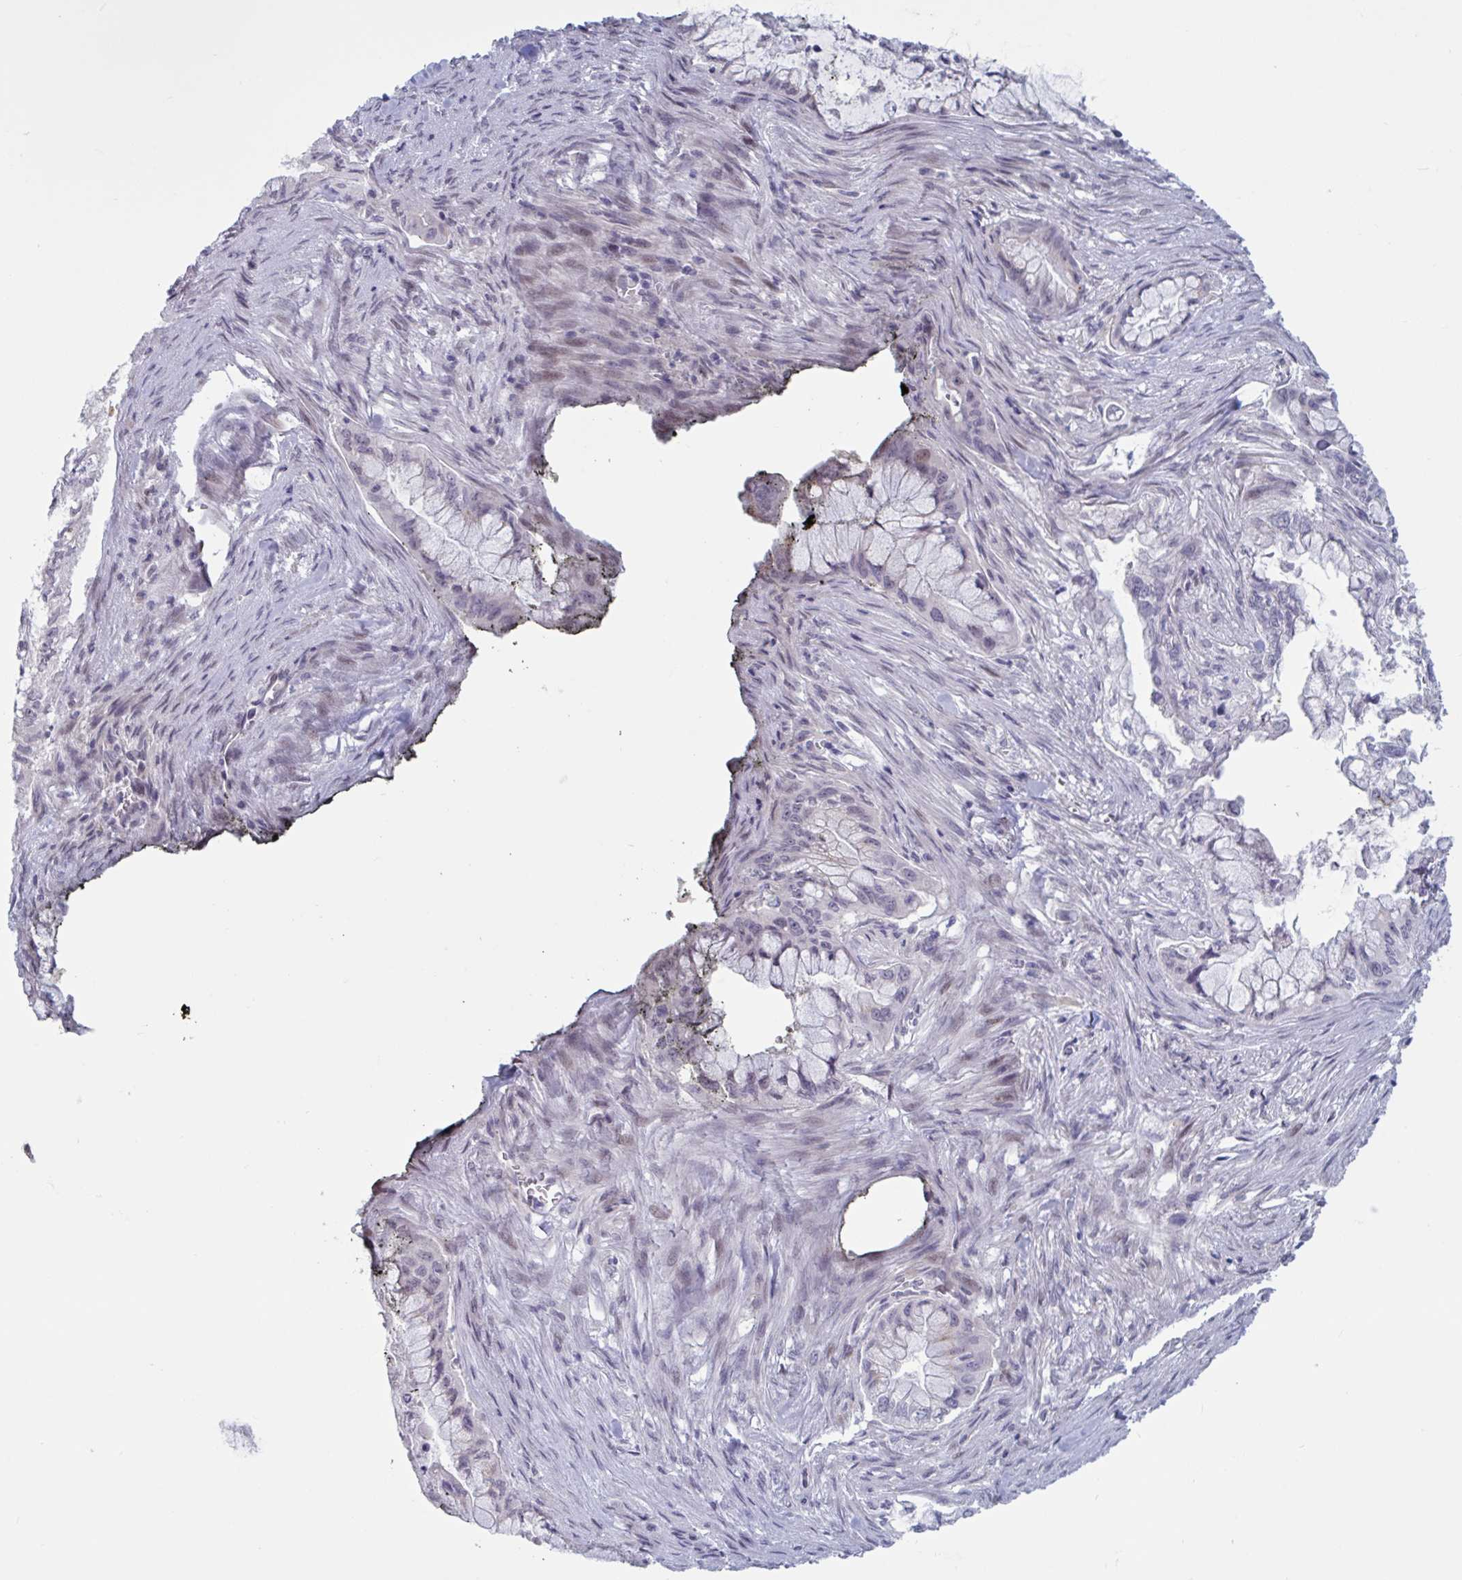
{"staining": {"intensity": "negative", "quantity": "none", "location": "none"}, "tissue": "pancreatic cancer", "cell_type": "Tumor cells", "image_type": "cancer", "snomed": [{"axis": "morphology", "description": "Adenocarcinoma, NOS"}, {"axis": "topography", "description": "Pancreas"}], "caption": "Adenocarcinoma (pancreatic) was stained to show a protein in brown. There is no significant expression in tumor cells.", "gene": "TCEAL8", "patient": {"sex": "male", "age": 48}}